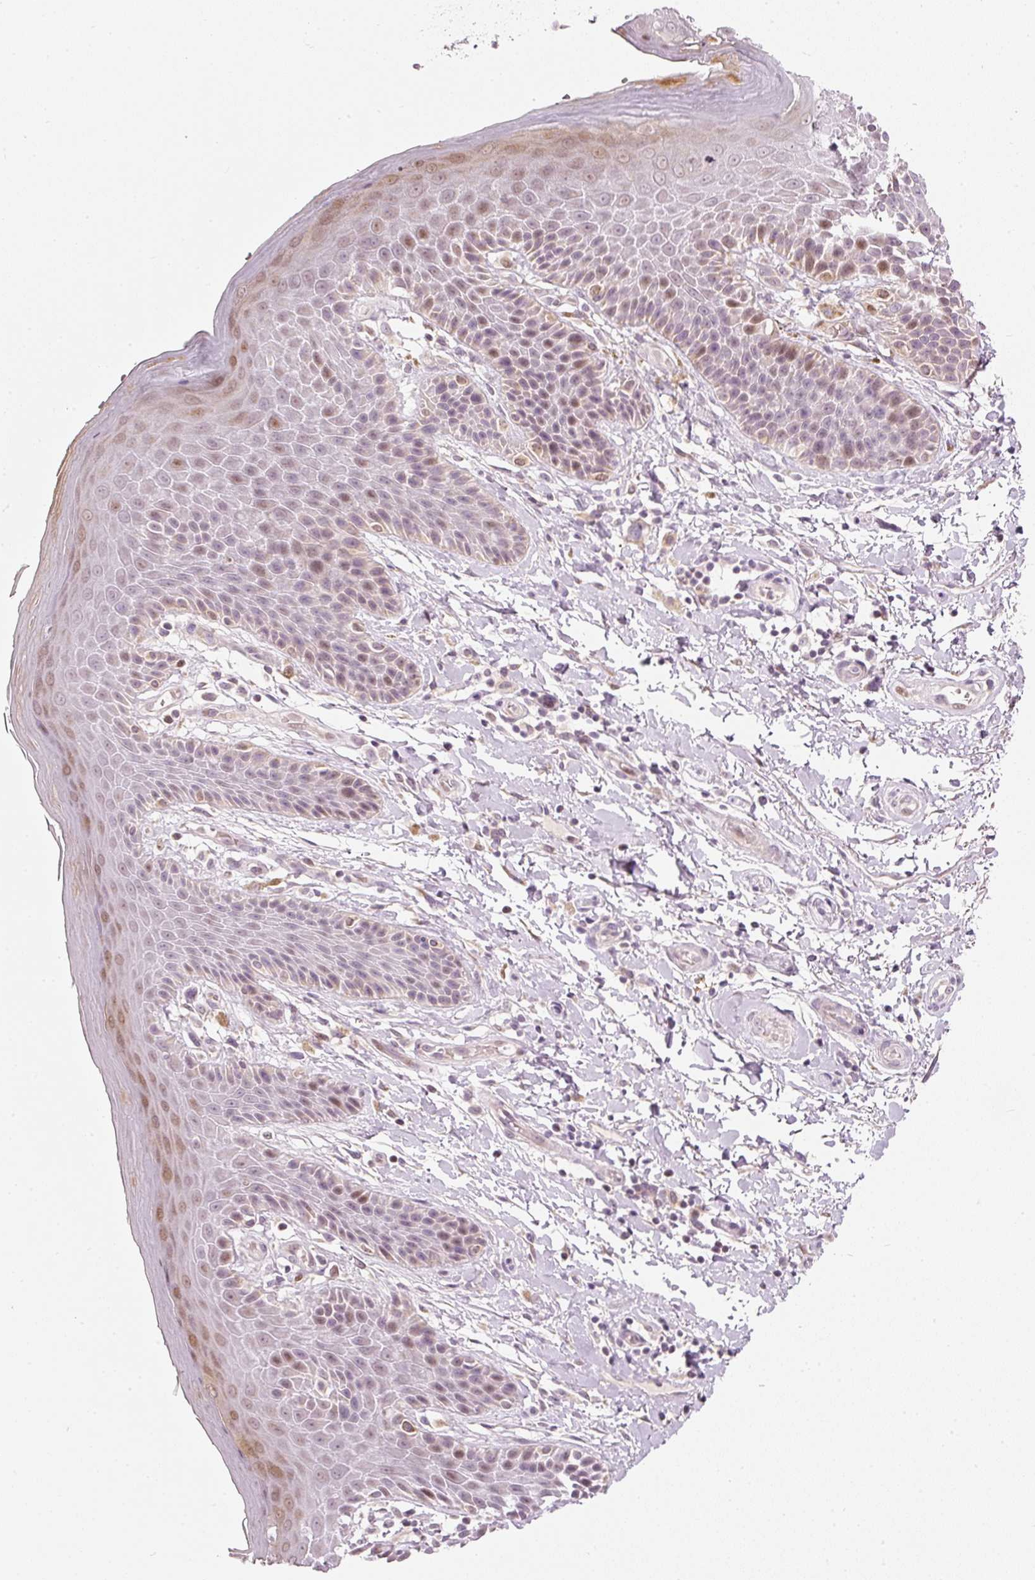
{"staining": {"intensity": "weak", "quantity": "25%-75%", "location": "nuclear"}, "tissue": "skin", "cell_type": "Epidermal cells", "image_type": "normal", "snomed": [{"axis": "morphology", "description": "Normal tissue, NOS"}, {"axis": "topography", "description": "Peripheral nerve tissue"}], "caption": "IHC of benign skin reveals low levels of weak nuclear positivity in about 25%-75% of epidermal cells. The staining was performed using DAB (3,3'-diaminobenzidine) to visualize the protein expression in brown, while the nuclei were stained in blue with hematoxylin (Magnification: 20x).", "gene": "RNF39", "patient": {"sex": "male", "age": 51}}